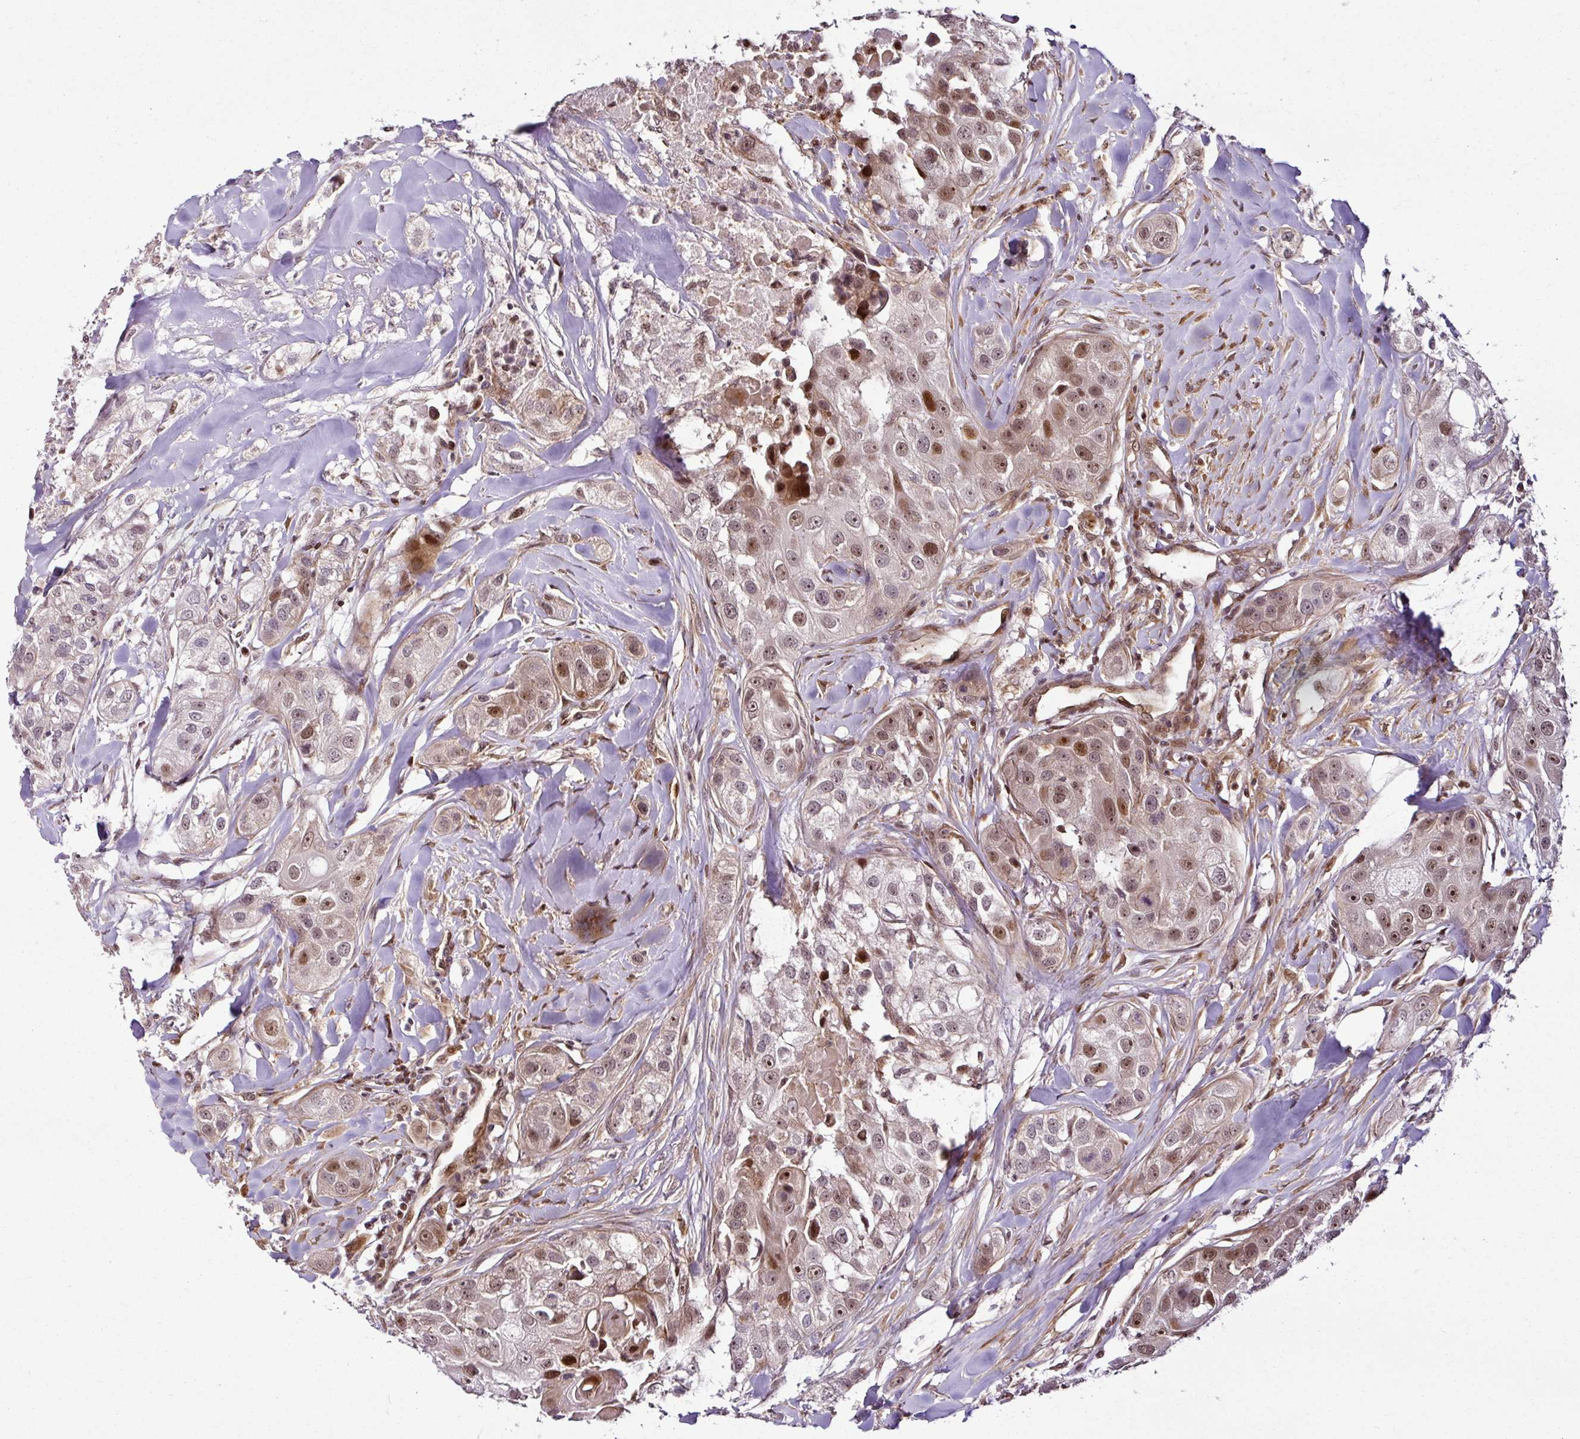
{"staining": {"intensity": "moderate", "quantity": "<25%", "location": "nuclear"}, "tissue": "head and neck cancer", "cell_type": "Tumor cells", "image_type": "cancer", "snomed": [{"axis": "morphology", "description": "Normal tissue, NOS"}, {"axis": "morphology", "description": "Squamous cell carcinoma, NOS"}, {"axis": "topography", "description": "Skeletal muscle"}, {"axis": "topography", "description": "Head-Neck"}], "caption": "IHC micrograph of neoplastic tissue: head and neck cancer (squamous cell carcinoma) stained using immunohistochemistry exhibits low levels of moderate protein expression localized specifically in the nuclear of tumor cells, appearing as a nuclear brown color.", "gene": "COPRS", "patient": {"sex": "male", "age": 51}}